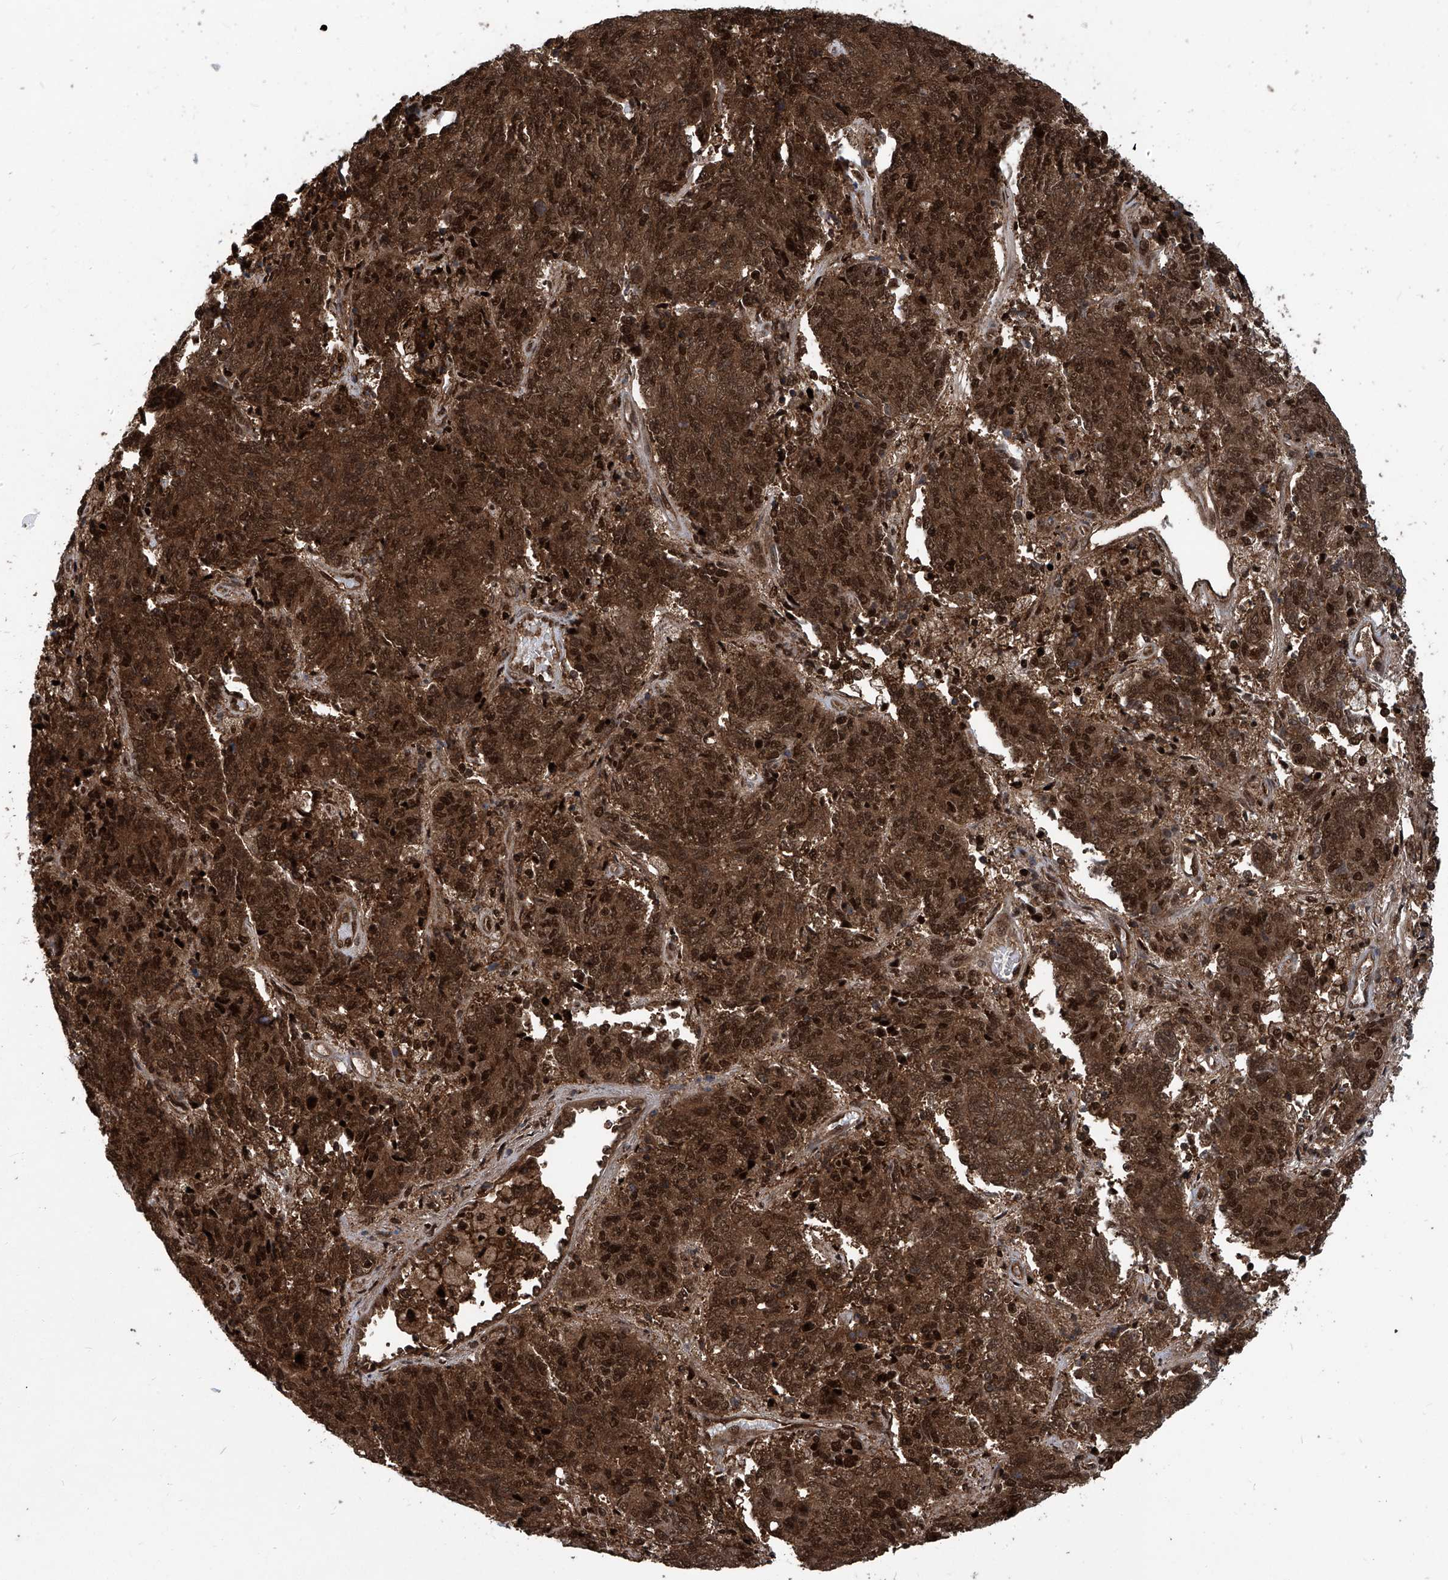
{"staining": {"intensity": "strong", "quantity": ">75%", "location": "cytoplasmic/membranous,nuclear"}, "tissue": "endometrial cancer", "cell_type": "Tumor cells", "image_type": "cancer", "snomed": [{"axis": "morphology", "description": "Adenocarcinoma, NOS"}, {"axis": "topography", "description": "Endometrium"}], "caption": "This is an image of immunohistochemistry (IHC) staining of endometrial adenocarcinoma, which shows strong expression in the cytoplasmic/membranous and nuclear of tumor cells.", "gene": "PSMB1", "patient": {"sex": "female", "age": 80}}